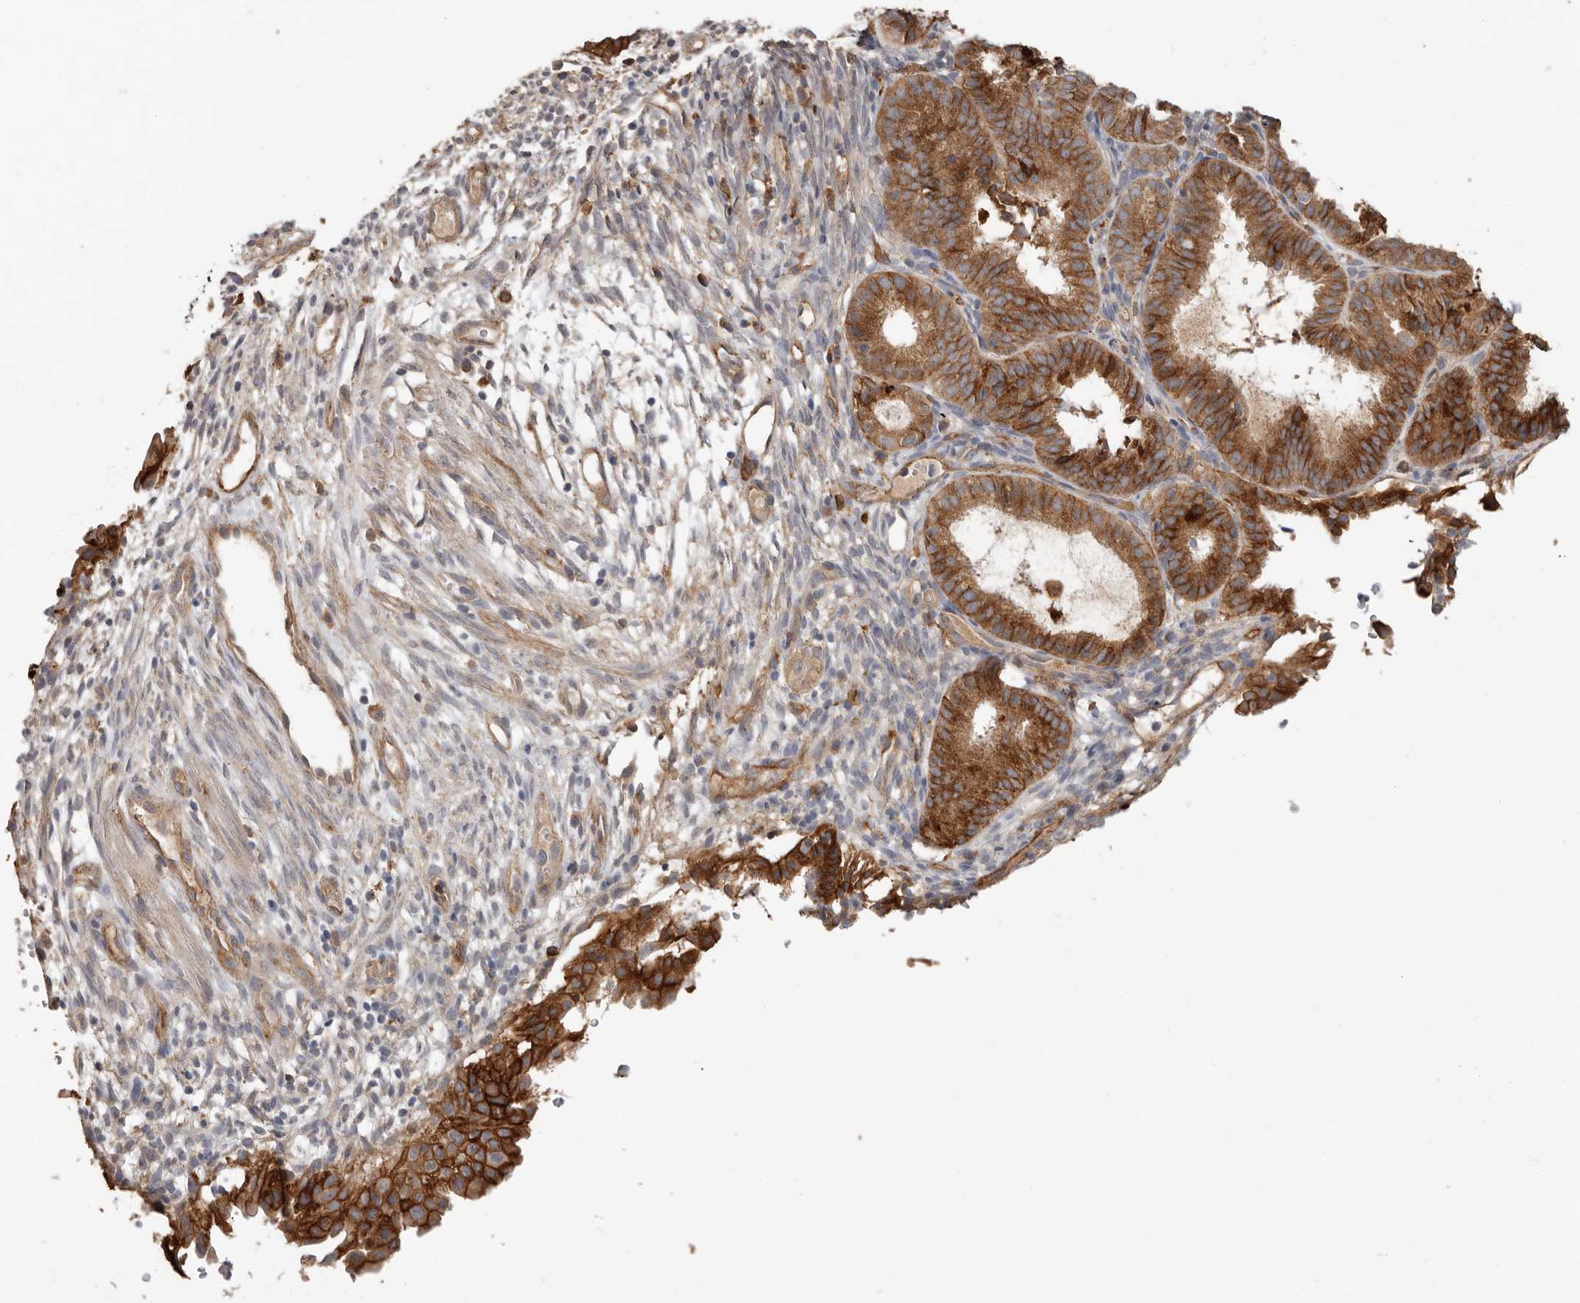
{"staining": {"intensity": "strong", "quantity": ">75%", "location": "cytoplasmic/membranous"}, "tissue": "endometrial cancer", "cell_type": "Tumor cells", "image_type": "cancer", "snomed": [{"axis": "morphology", "description": "Adenocarcinoma, NOS"}, {"axis": "topography", "description": "Endometrium"}], "caption": "Immunohistochemical staining of endometrial cancer displays strong cytoplasmic/membranous protein positivity in approximately >75% of tumor cells.", "gene": "TFRC", "patient": {"sex": "female", "age": 51}}